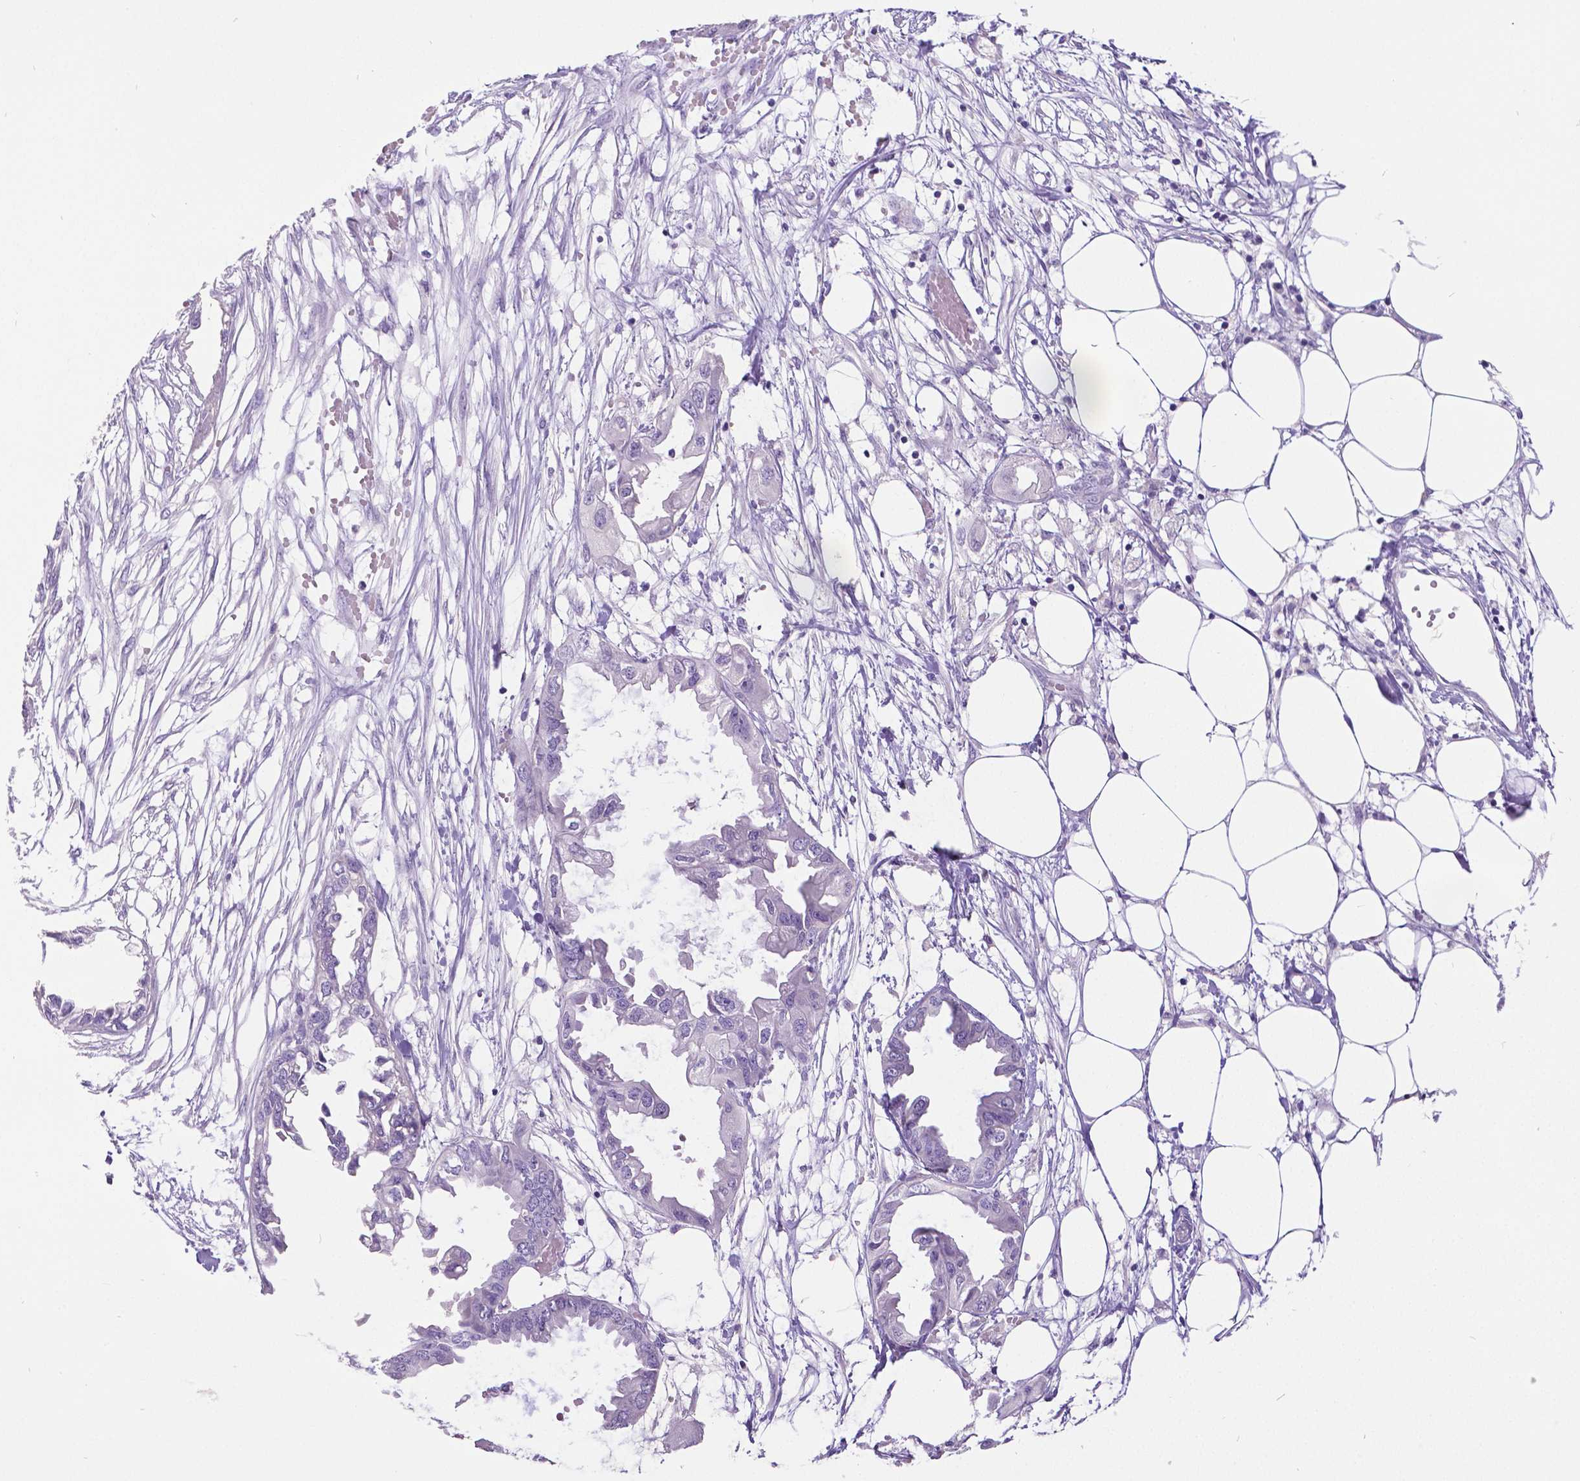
{"staining": {"intensity": "negative", "quantity": "none", "location": "none"}, "tissue": "endometrial cancer", "cell_type": "Tumor cells", "image_type": "cancer", "snomed": [{"axis": "morphology", "description": "Adenocarcinoma, NOS"}, {"axis": "morphology", "description": "Adenocarcinoma, metastatic, NOS"}, {"axis": "topography", "description": "Adipose tissue"}, {"axis": "topography", "description": "Endometrium"}], "caption": "An immunohistochemistry (IHC) histopathology image of endometrial cancer is shown. There is no staining in tumor cells of endometrial cancer.", "gene": "SATB2", "patient": {"sex": "female", "age": 67}}